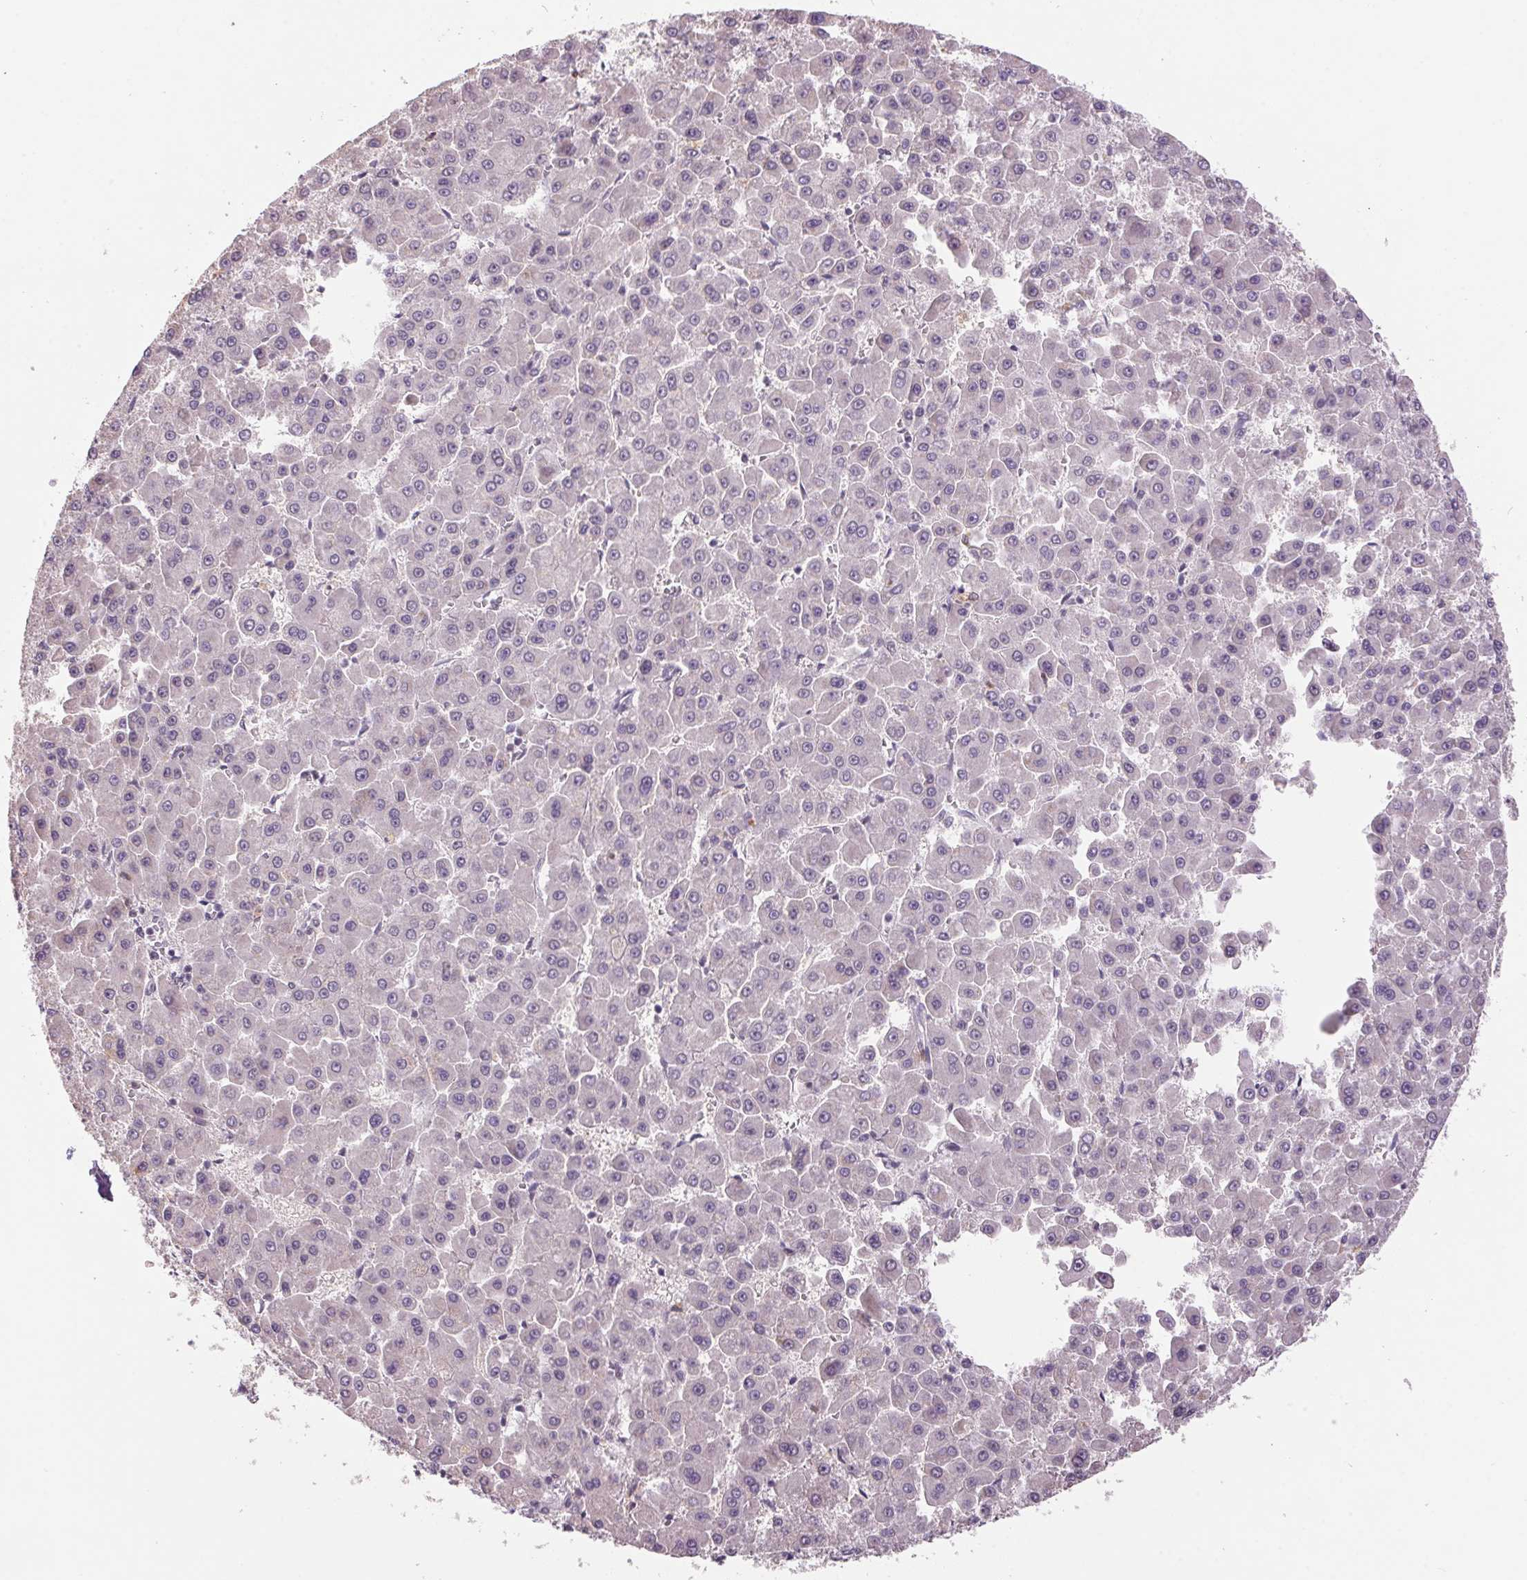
{"staining": {"intensity": "negative", "quantity": "none", "location": "none"}, "tissue": "liver cancer", "cell_type": "Tumor cells", "image_type": "cancer", "snomed": [{"axis": "morphology", "description": "Carcinoma, Hepatocellular, NOS"}, {"axis": "topography", "description": "Liver"}], "caption": "Liver hepatocellular carcinoma stained for a protein using immunohistochemistry reveals no staining tumor cells.", "gene": "ZBTB4", "patient": {"sex": "male", "age": 78}}